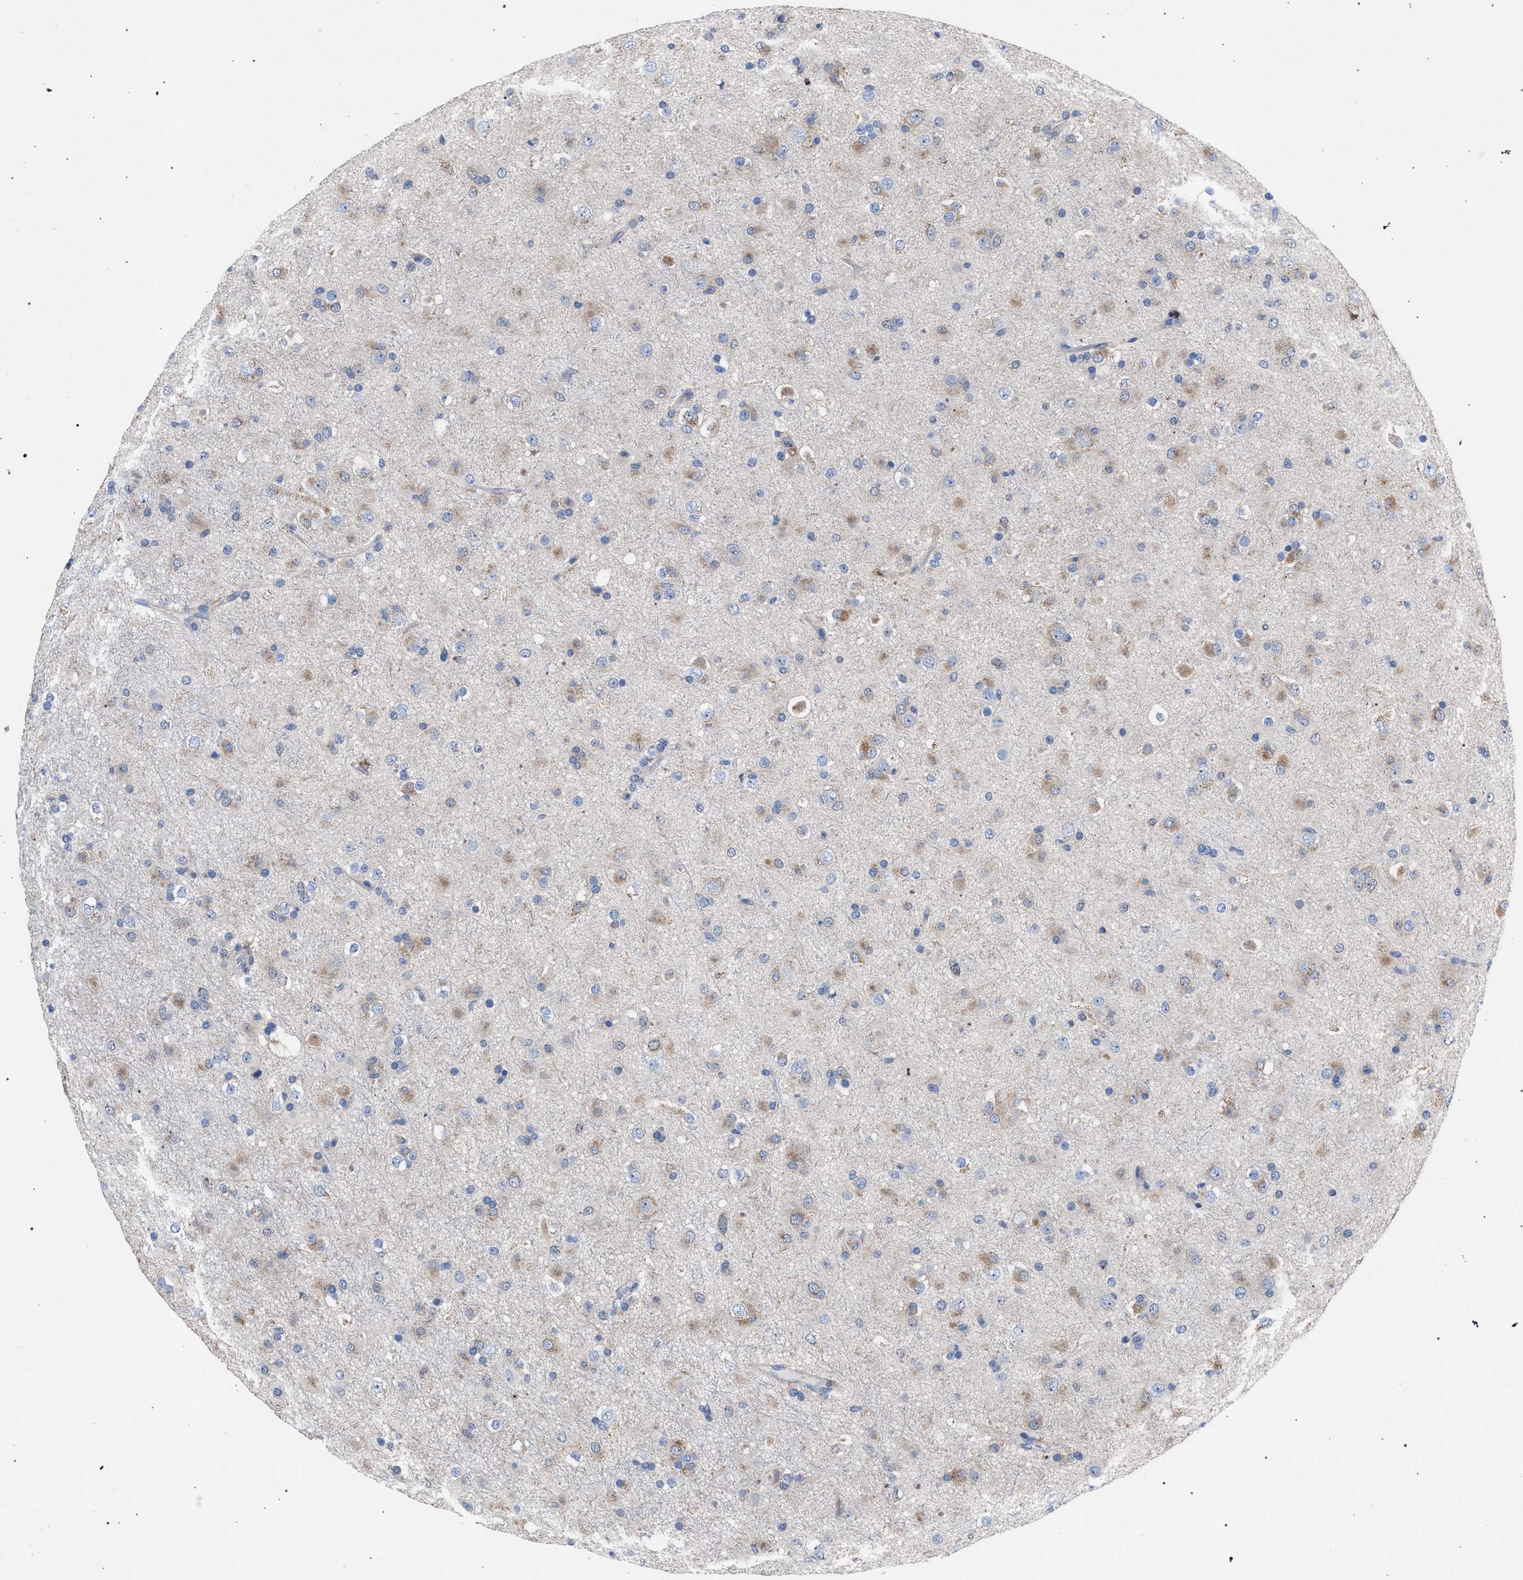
{"staining": {"intensity": "weak", "quantity": "25%-75%", "location": "cytoplasmic/membranous"}, "tissue": "glioma", "cell_type": "Tumor cells", "image_type": "cancer", "snomed": [{"axis": "morphology", "description": "Glioma, malignant, Low grade"}, {"axis": "topography", "description": "Brain"}], "caption": "IHC photomicrograph of human glioma stained for a protein (brown), which reveals low levels of weak cytoplasmic/membranous expression in about 25%-75% of tumor cells.", "gene": "CRYZ", "patient": {"sex": "male", "age": 65}}